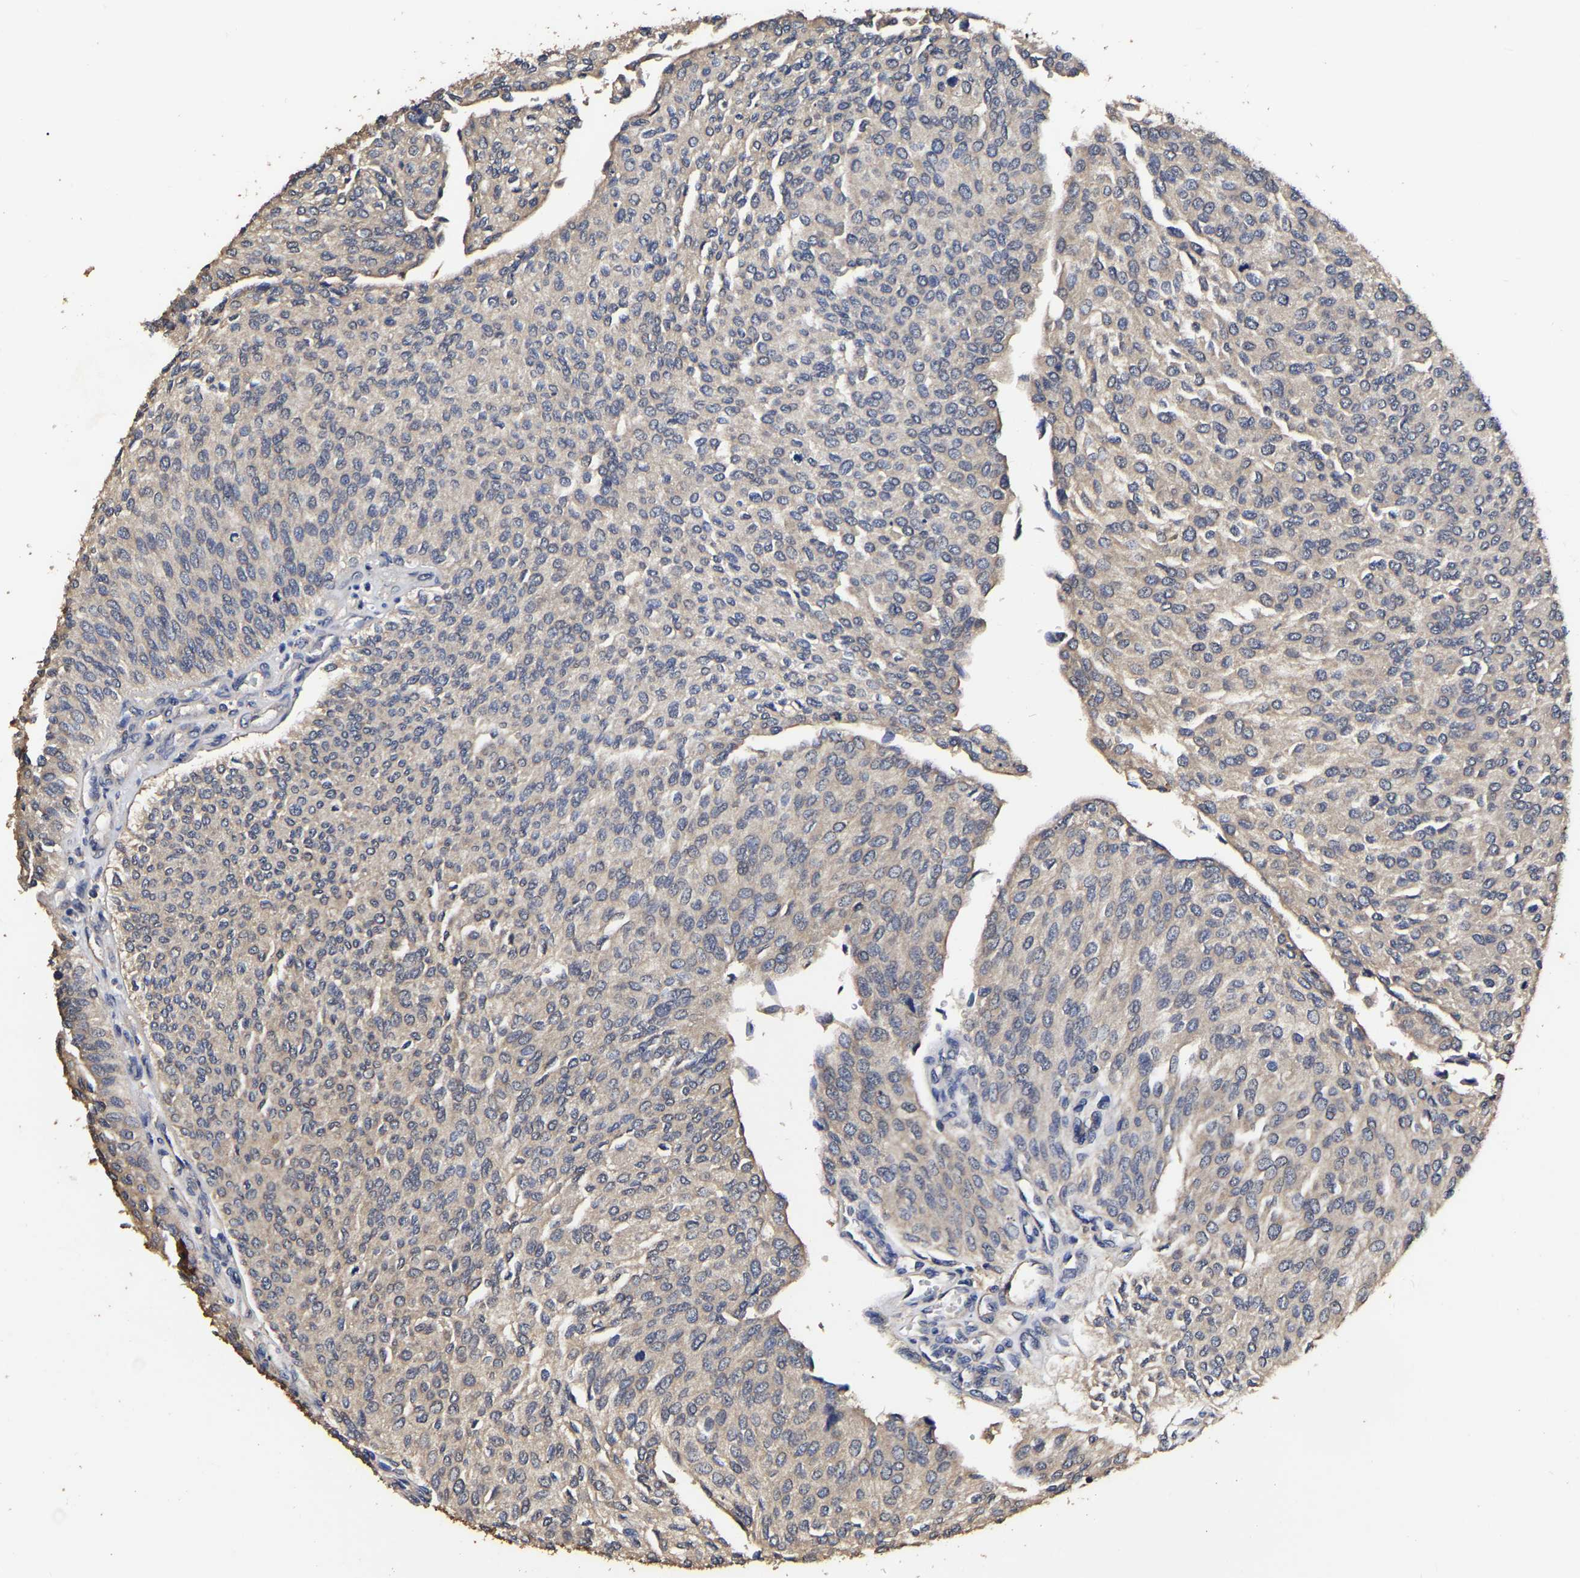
{"staining": {"intensity": "weak", "quantity": "25%-75%", "location": "cytoplasmic/membranous"}, "tissue": "urothelial cancer", "cell_type": "Tumor cells", "image_type": "cancer", "snomed": [{"axis": "morphology", "description": "Urothelial carcinoma, Low grade"}, {"axis": "topography", "description": "Urinary bladder"}], "caption": "Urothelial carcinoma (low-grade) stained with a brown dye exhibits weak cytoplasmic/membranous positive expression in about 25%-75% of tumor cells.", "gene": "STK32C", "patient": {"sex": "female", "age": 79}}